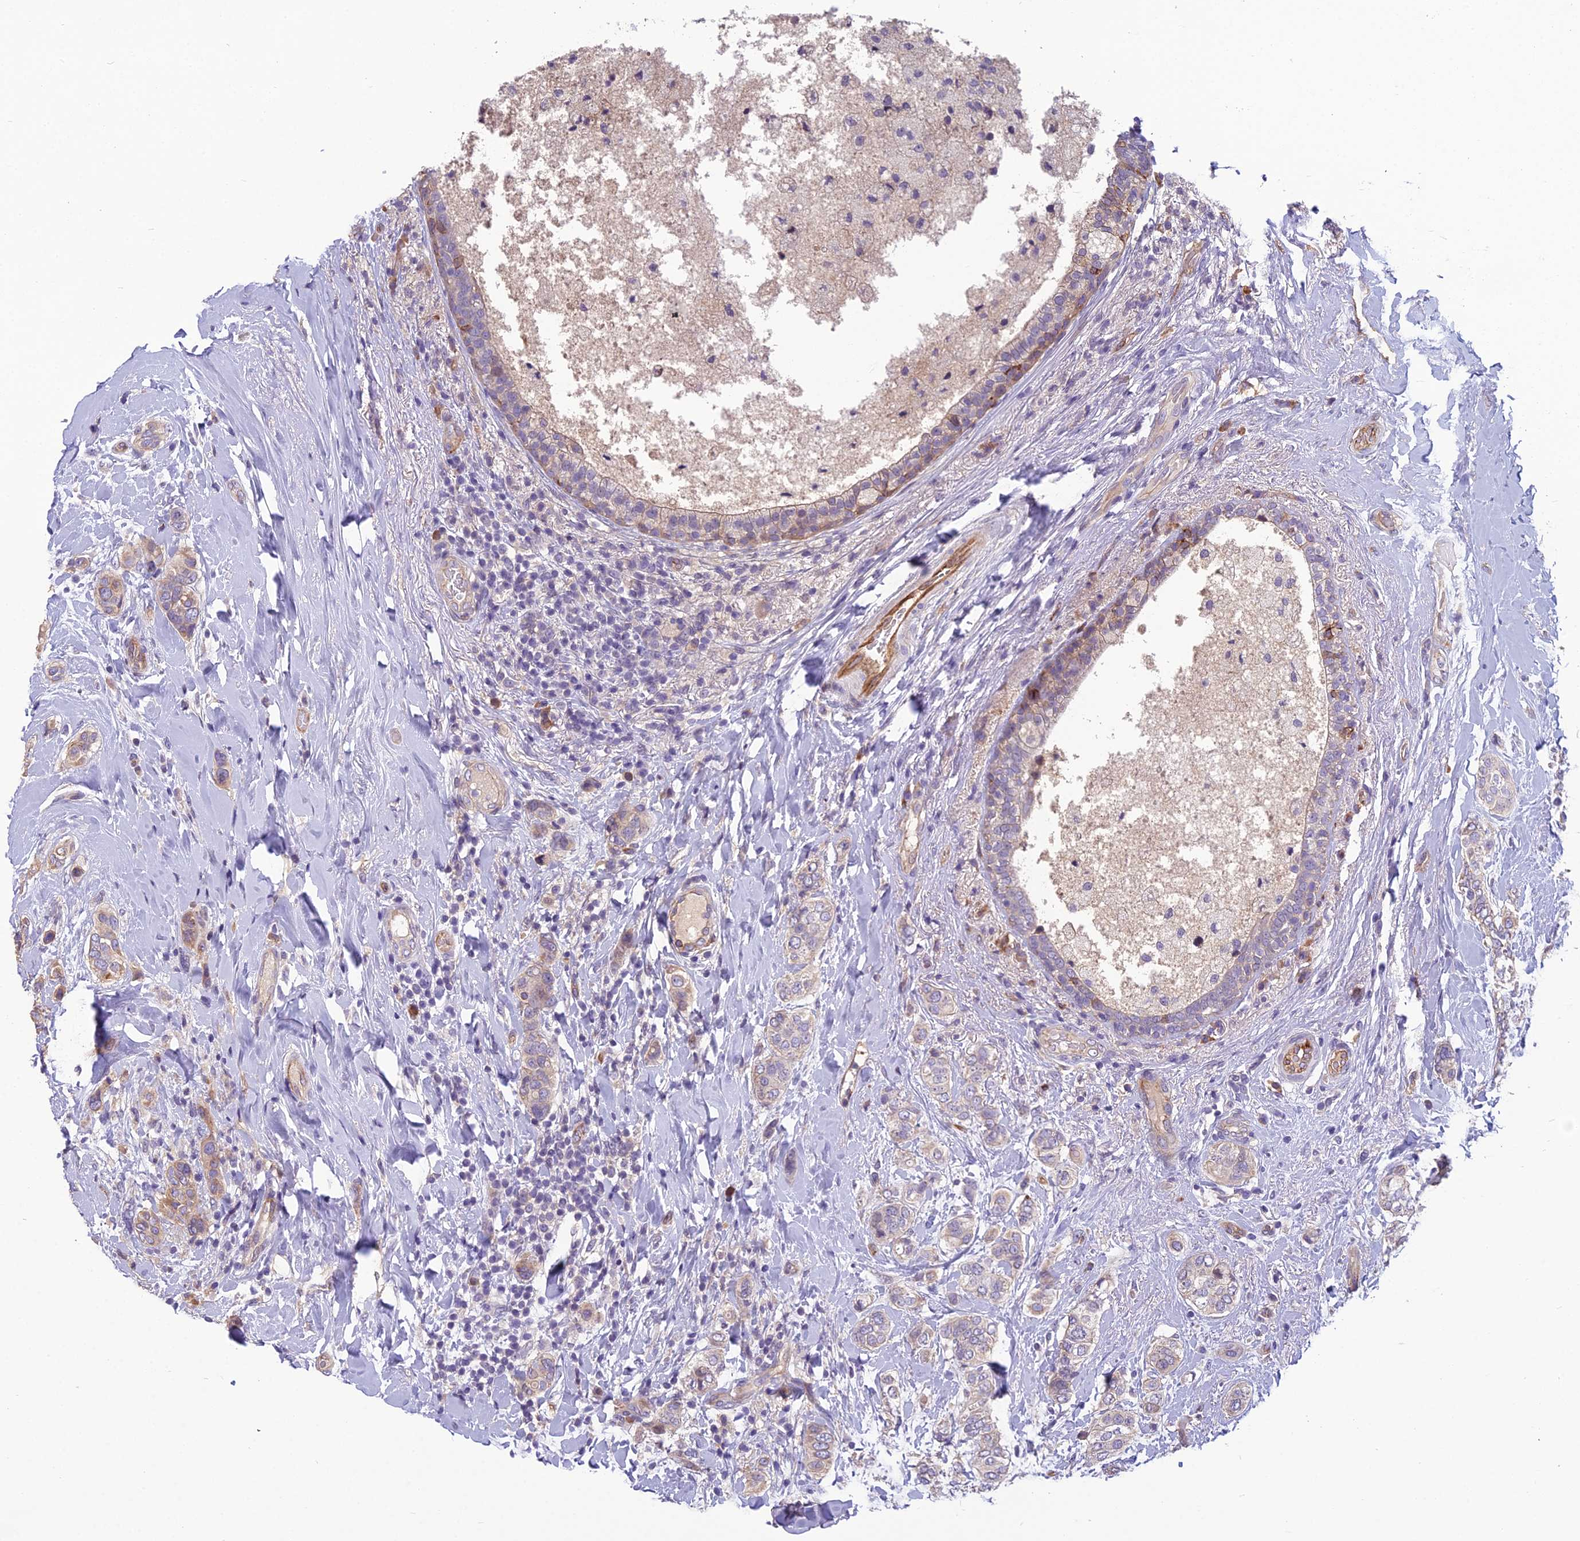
{"staining": {"intensity": "weak", "quantity": "25%-75%", "location": "cytoplasmic/membranous"}, "tissue": "breast cancer", "cell_type": "Tumor cells", "image_type": "cancer", "snomed": [{"axis": "morphology", "description": "Lobular carcinoma"}, {"axis": "topography", "description": "Breast"}], "caption": "Breast cancer (lobular carcinoma) tissue exhibits weak cytoplasmic/membranous staining in approximately 25%-75% of tumor cells, visualized by immunohistochemistry. (DAB = brown stain, brightfield microscopy at high magnification).", "gene": "TSPAN15", "patient": {"sex": "female", "age": 51}}